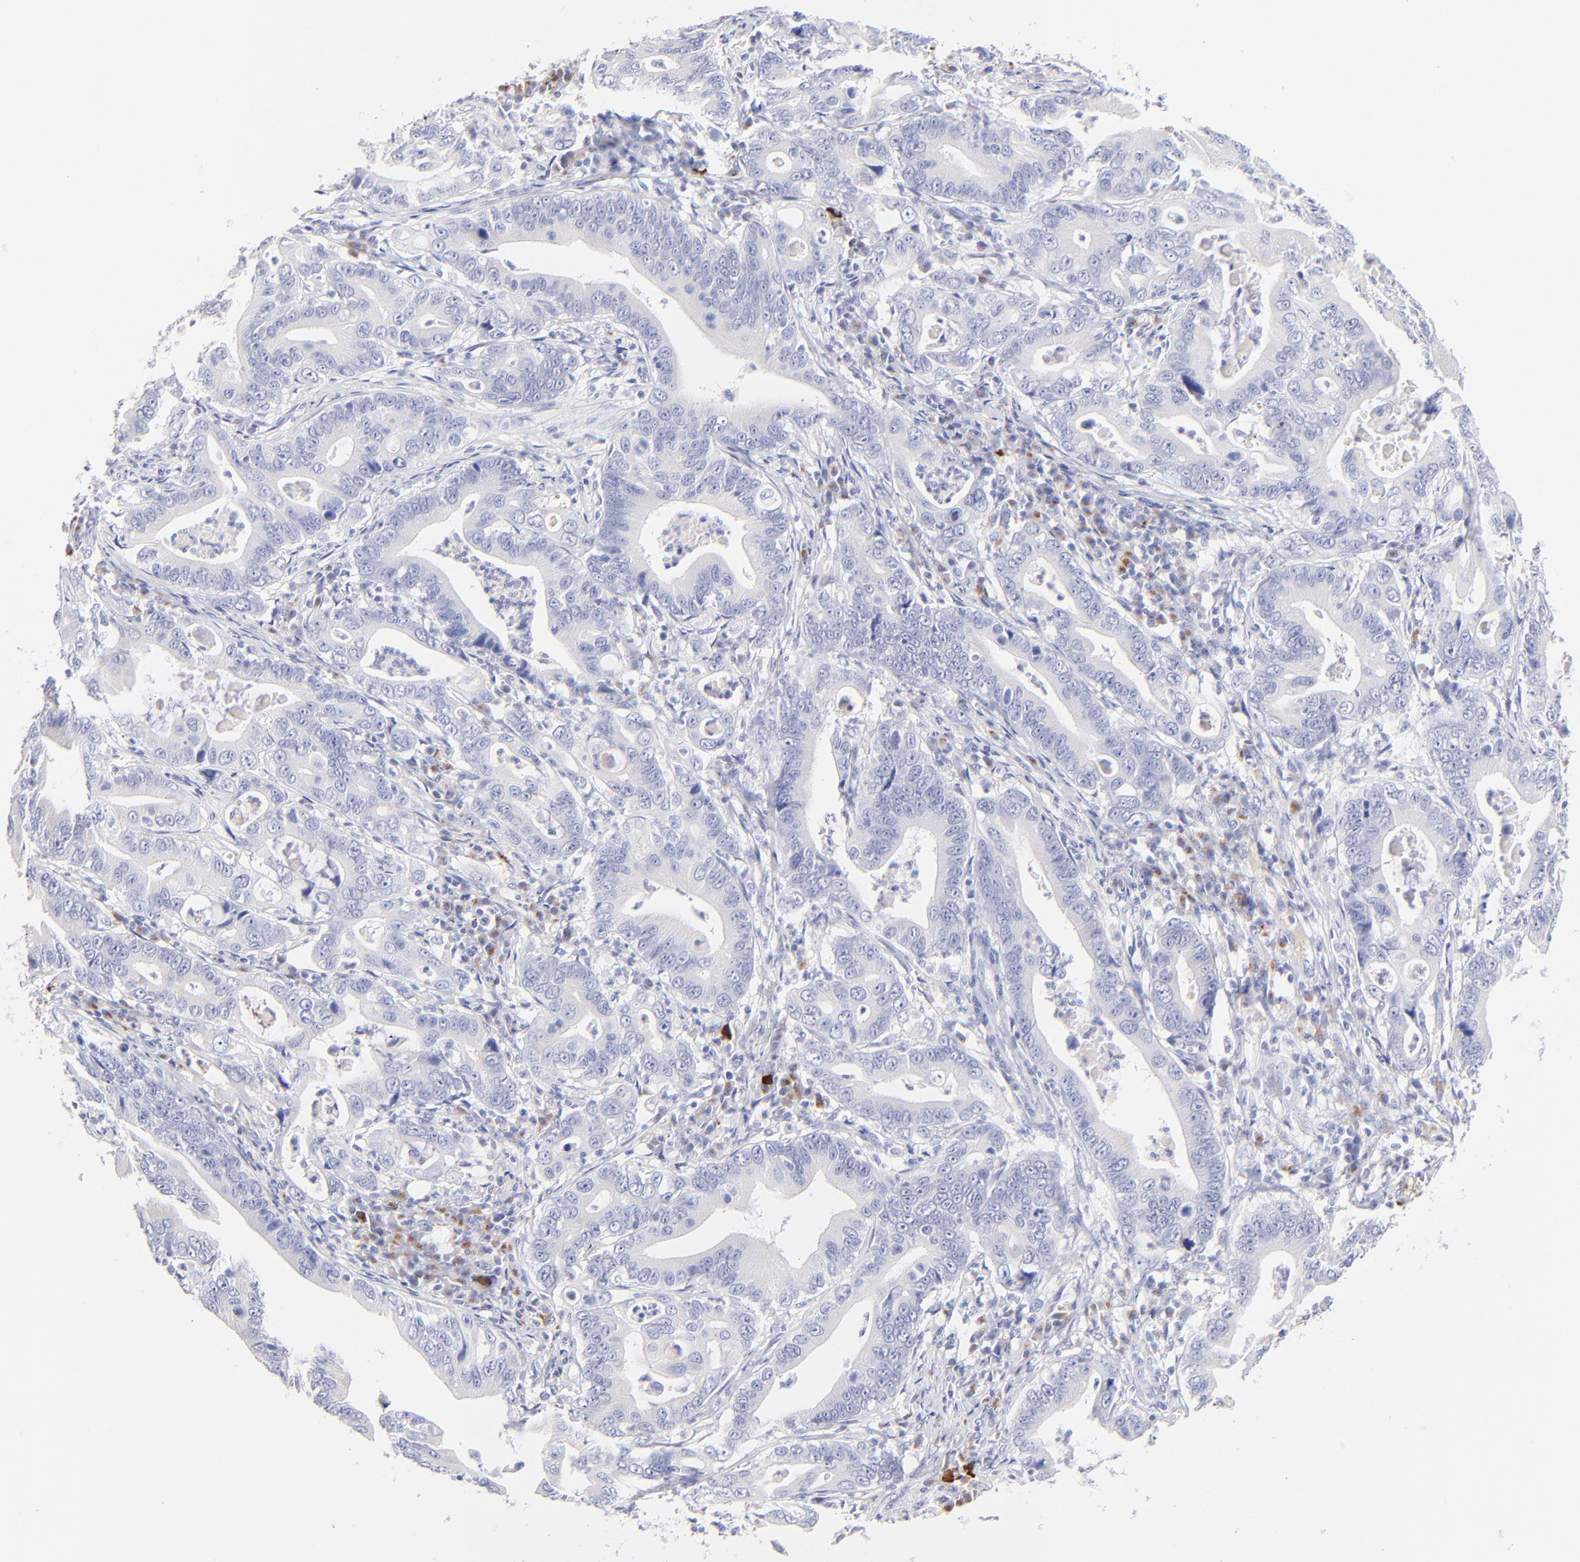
{"staining": {"intensity": "negative", "quantity": "none", "location": "none"}, "tissue": "stomach cancer", "cell_type": "Tumor cells", "image_type": "cancer", "snomed": [{"axis": "morphology", "description": "Adenocarcinoma, NOS"}, {"axis": "topography", "description": "Stomach, upper"}], "caption": "An image of human stomach cancer is negative for staining in tumor cells.", "gene": "ASB9", "patient": {"sex": "male", "age": 63}}